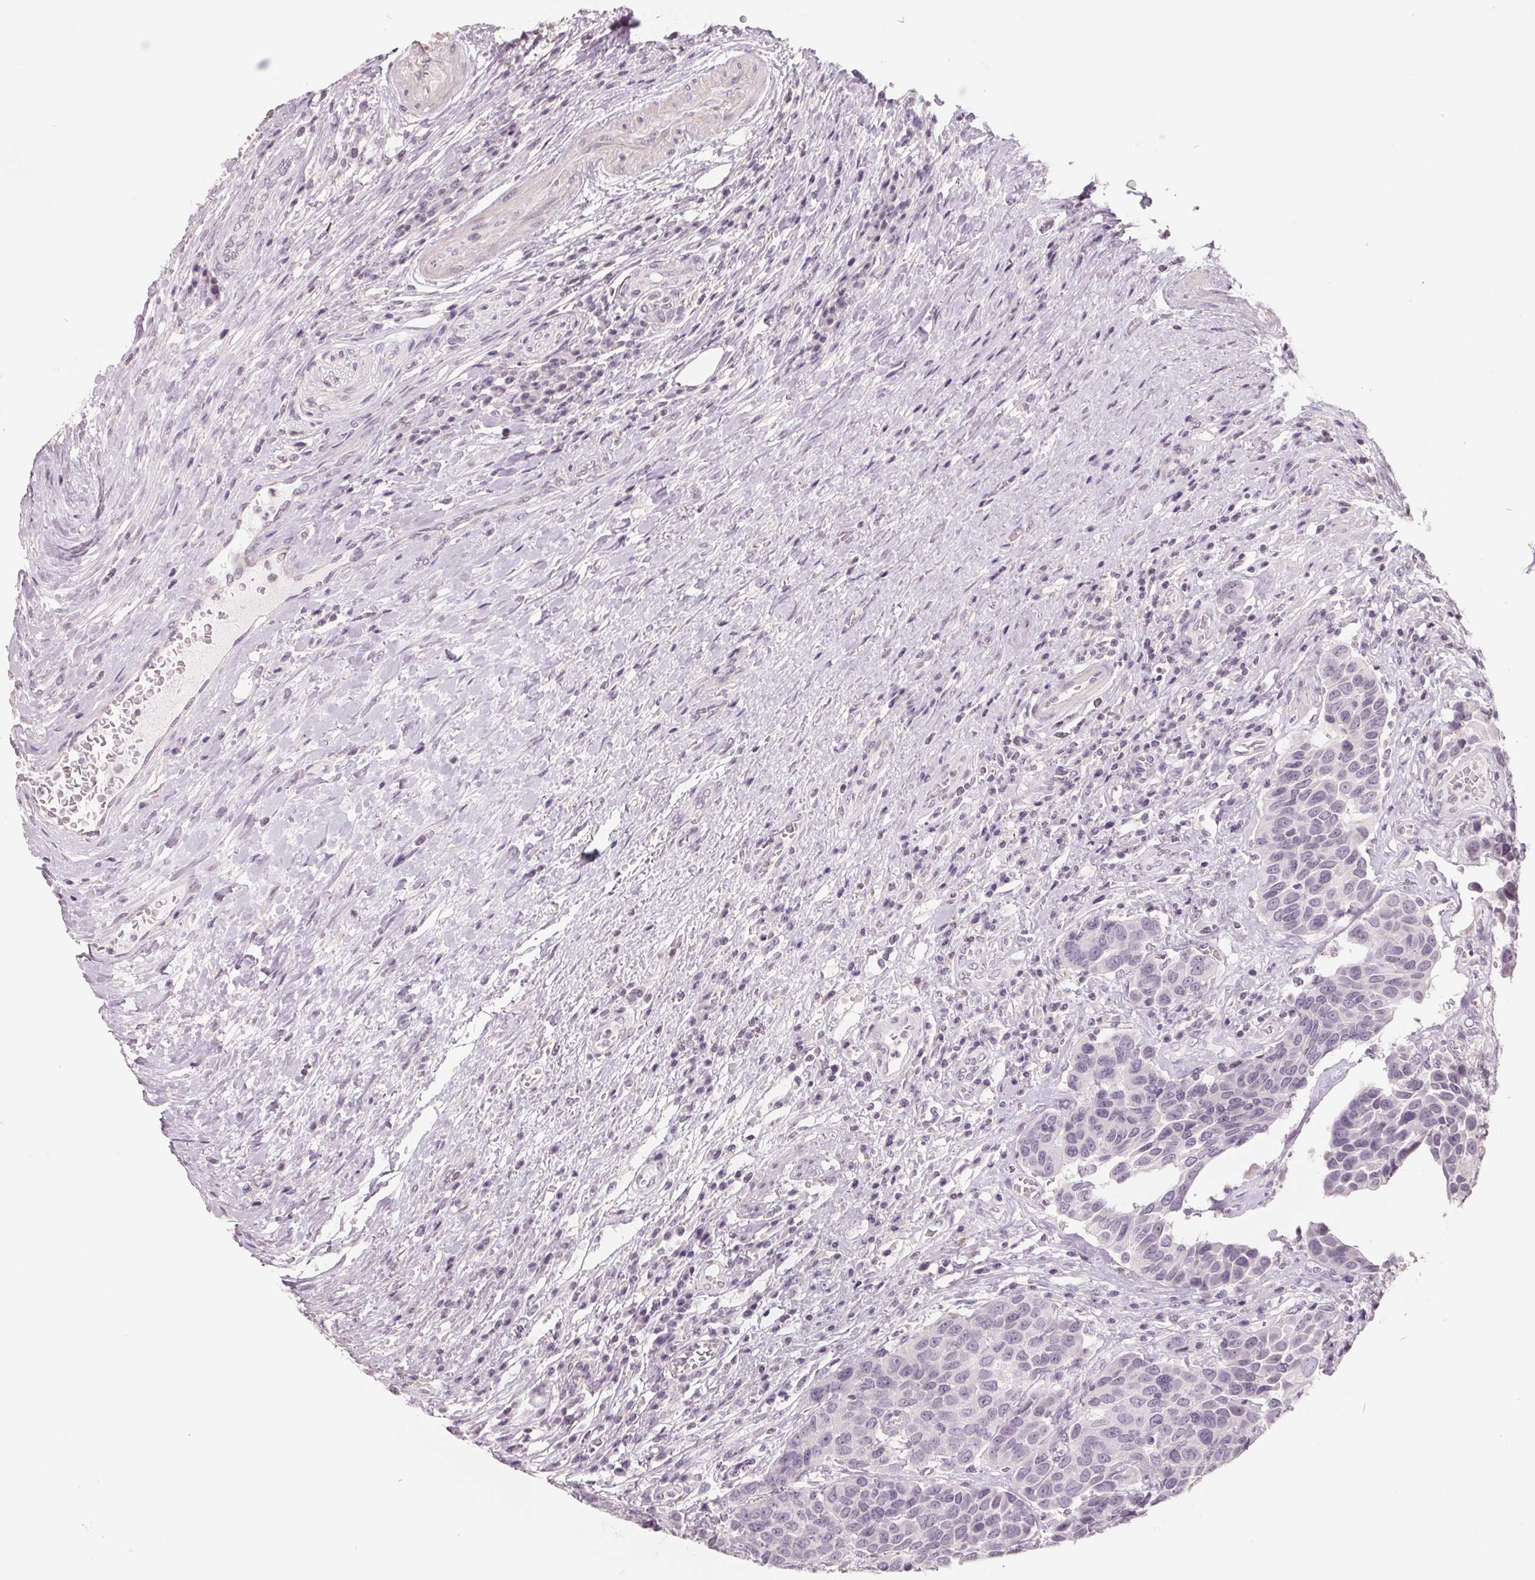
{"staining": {"intensity": "negative", "quantity": "none", "location": "none"}, "tissue": "urothelial cancer", "cell_type": "Tumor cells", "image_type": "cancer", "snomed": [{"axis": "morphology", "description": "Urothelial carcinoma, High grade"}, {"axis": "topography", "description": "Urinary bladder"}], "caption": "Tumor cells show no significant protein staining in urothelial cancer. (DAB IHC visualized using brightfield microscopy, high magnification).", "gene": "FTCD", "patient": {"sex": "female", "age": 70}}